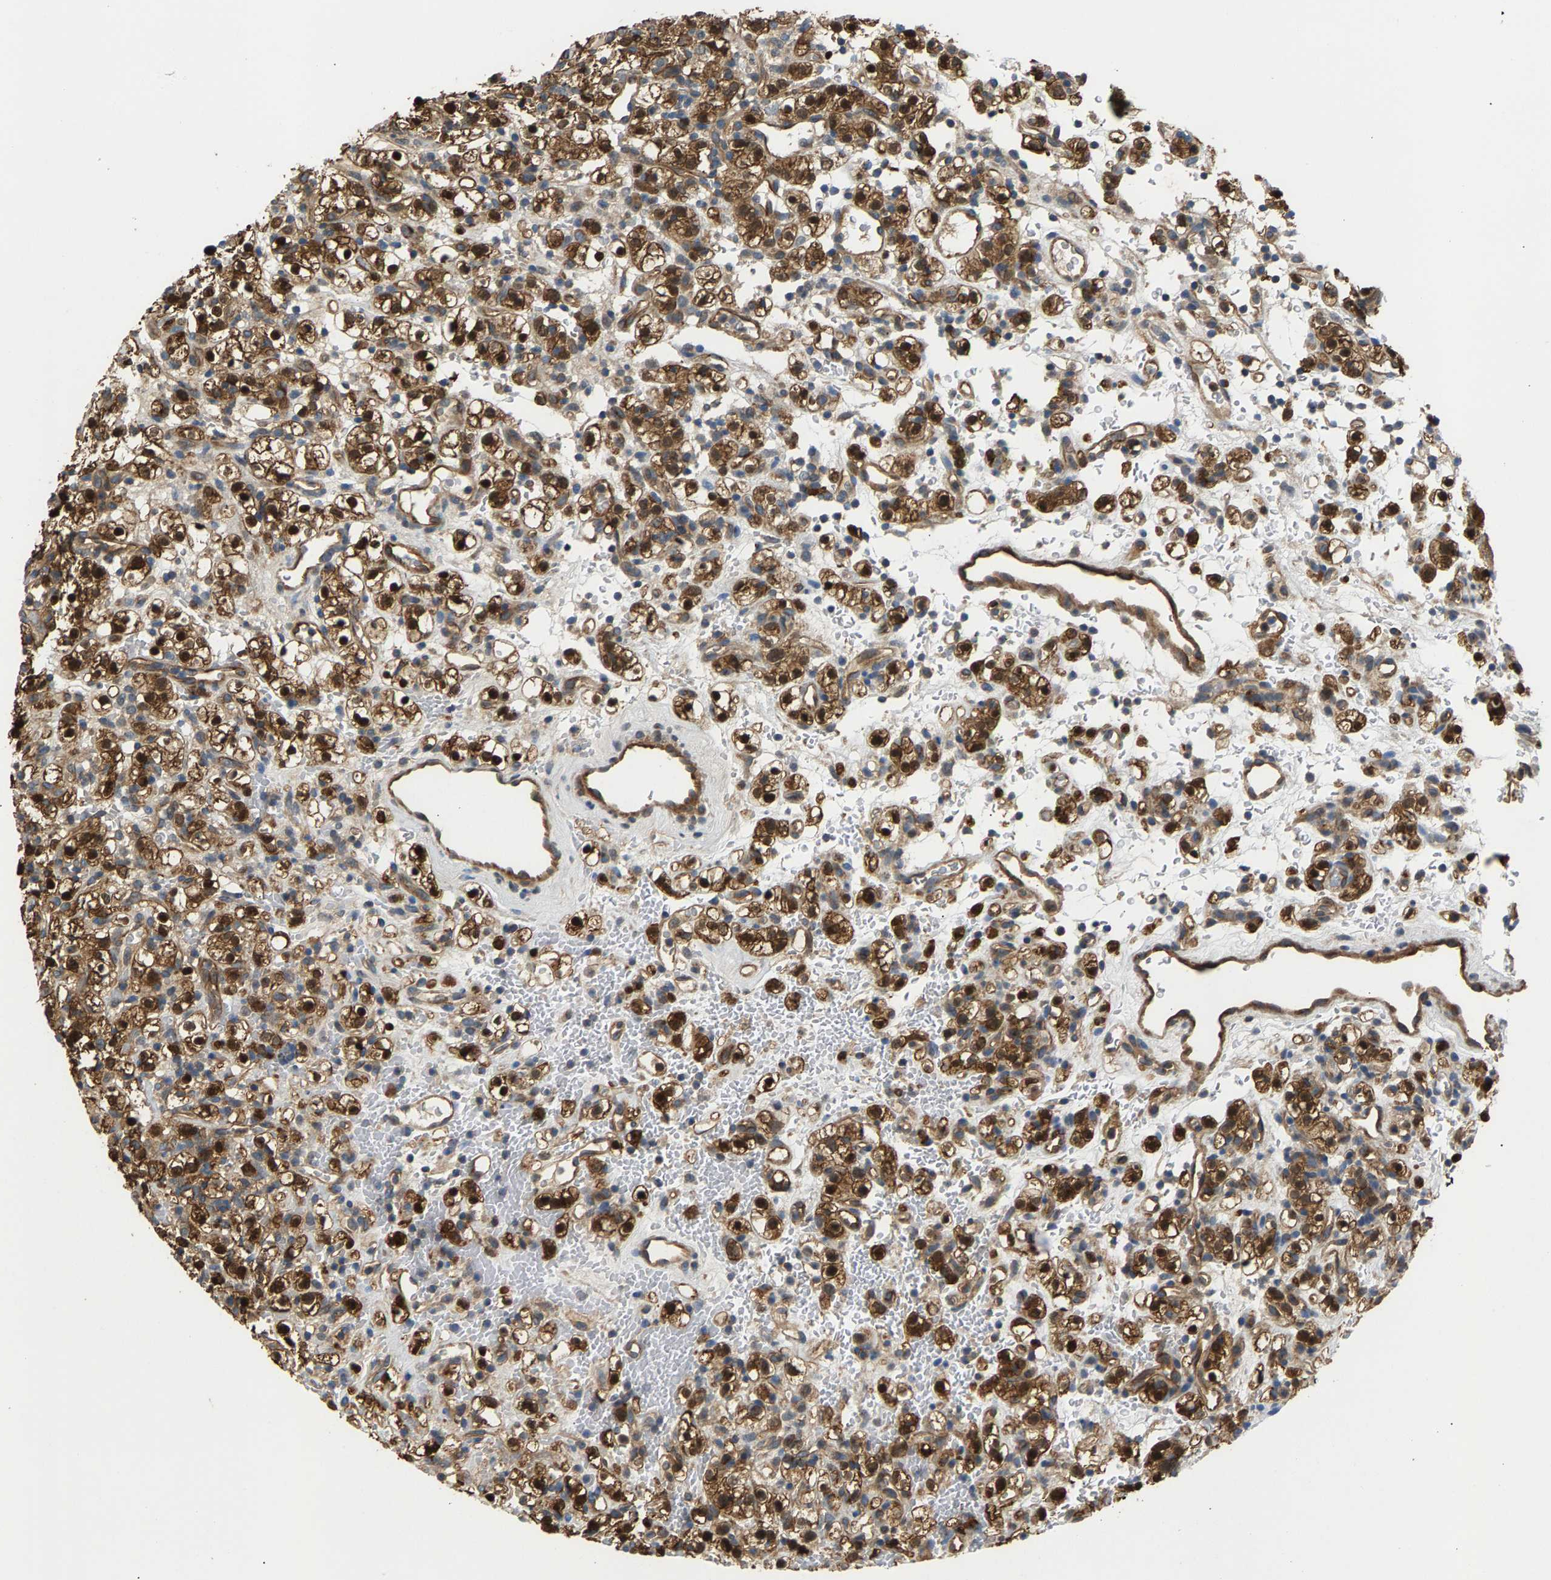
{"staining": {"intensity": "strong", "quantity": ">75%", "location": "cytoplasmic/membranous,nuclear"}, "tissue": "renal cancer", "cell_type": "Tumor cells", "image_type": "cancer", "snomed": [{"axis": "morphology", "description": "Normal tissue, NOS"}, {"axis": "morphology", "description": "Adenocarcinoma, NOS"}, {"axis": "topography", "description": "Kidney"}], "caption": "A high-resolution histopathology image shows immunohistochemistry (IHC) staining of renal cancer (adenocarcinoma), which demonstrates strong cytoplasmic/membranous and nuclear staining in approximately >75% of tumor cells.", "gene": "KRTAP27-1", "patient": {"sex": "female", "age": 72}}